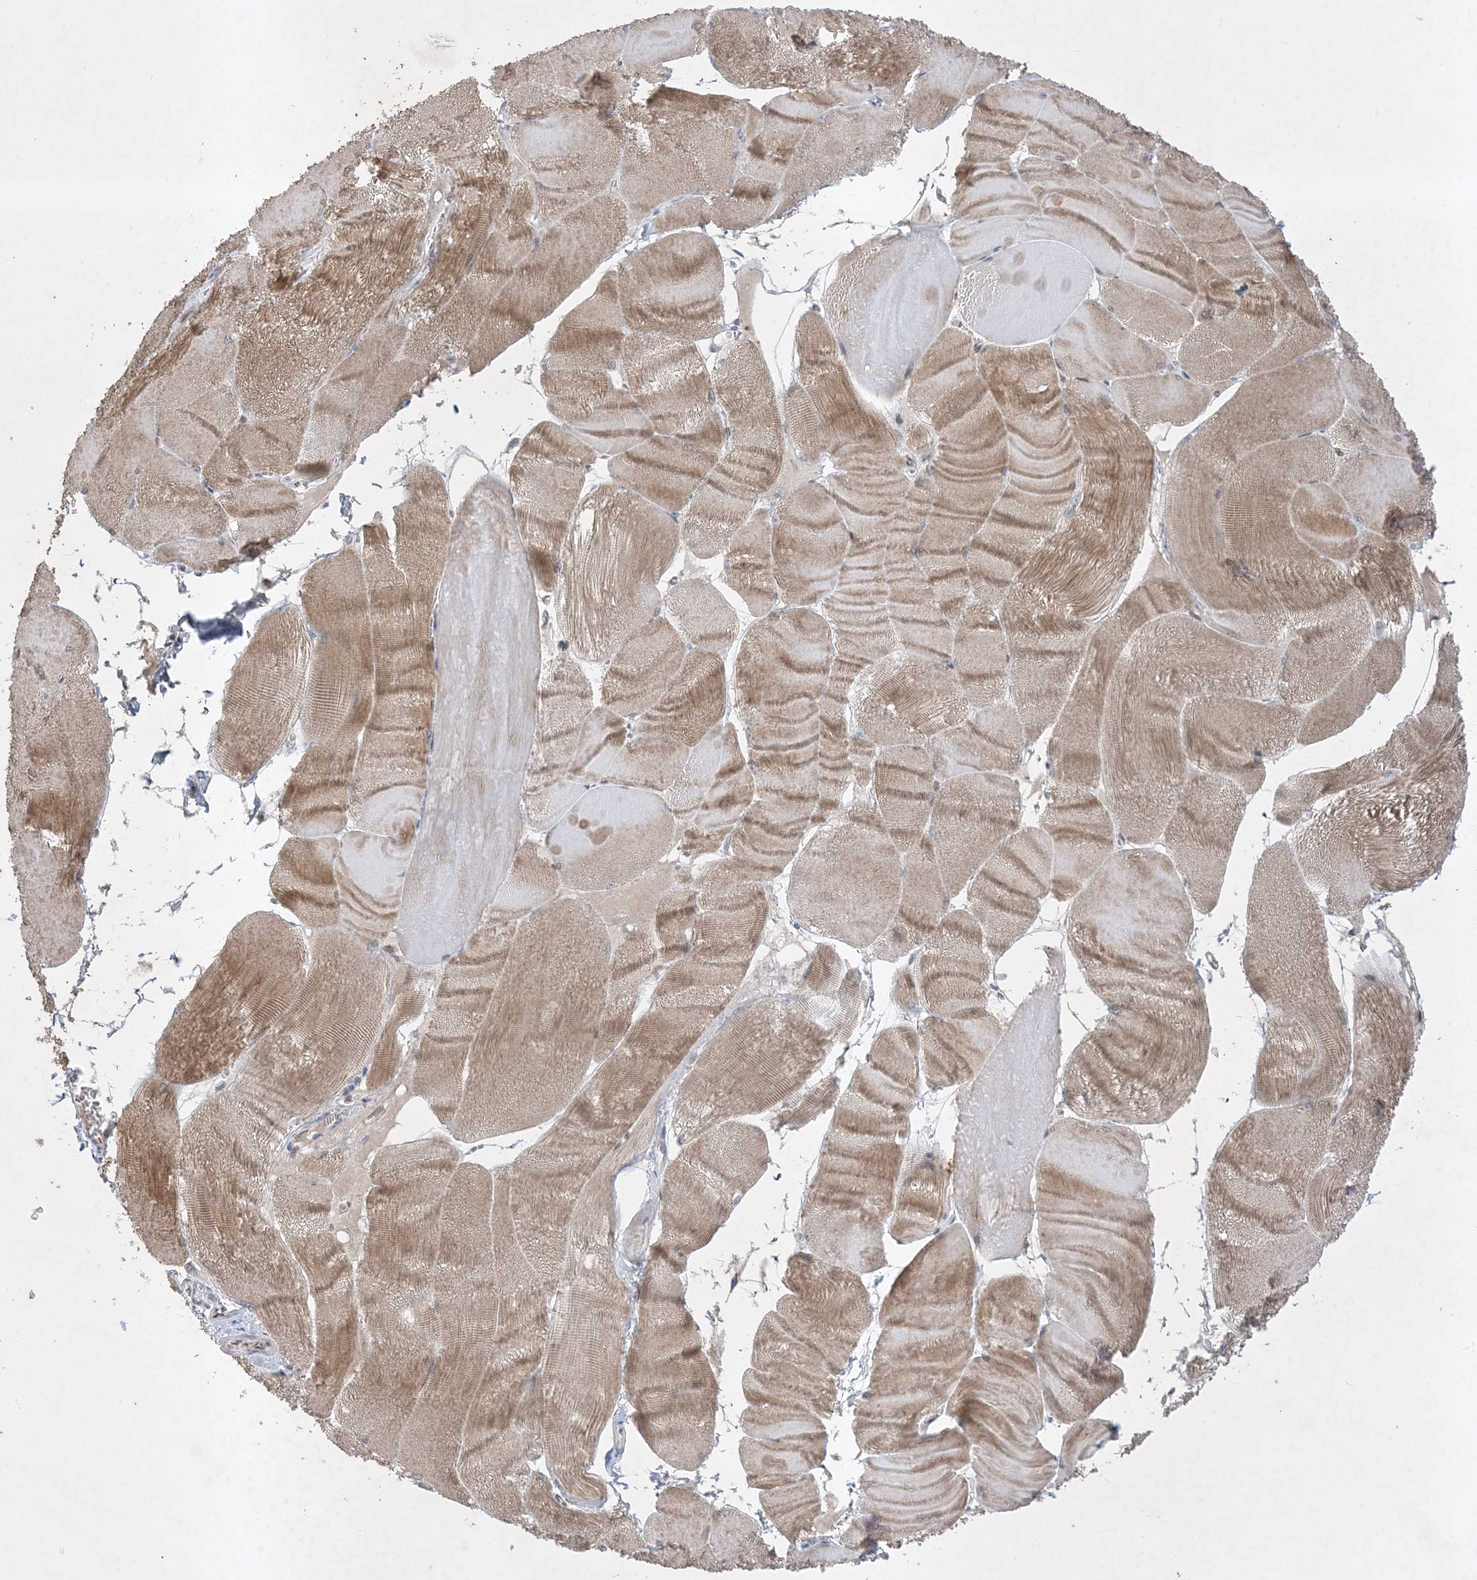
{"staining": {"intensity": "moderate", "quantity": ">75%", "location": "cytoplasmic/membranous"}, "tissue": "skeletal muscle", "cell_type": "Myocytes", "image_type": "normal", "snomed": [{"axis": "morphology", "description": "Normal tissue, NOS"}, {"axis": "morphology", "description": "Basal cell carcinoma"}, {"axis": "topography", "description": "Skeletal muscle"}], "caption": "Protein staining reveals moderate cytoplasmic/membranous positivity in approximately >75% of myocytes in unremarkable skeletal muscle. (DAB (3,3'-diaminobenzidine) = brown stain, brightfield microscopy at high magnification).", "gene": "FNDC1", "patient": {"sex": "female", "age": 64}}